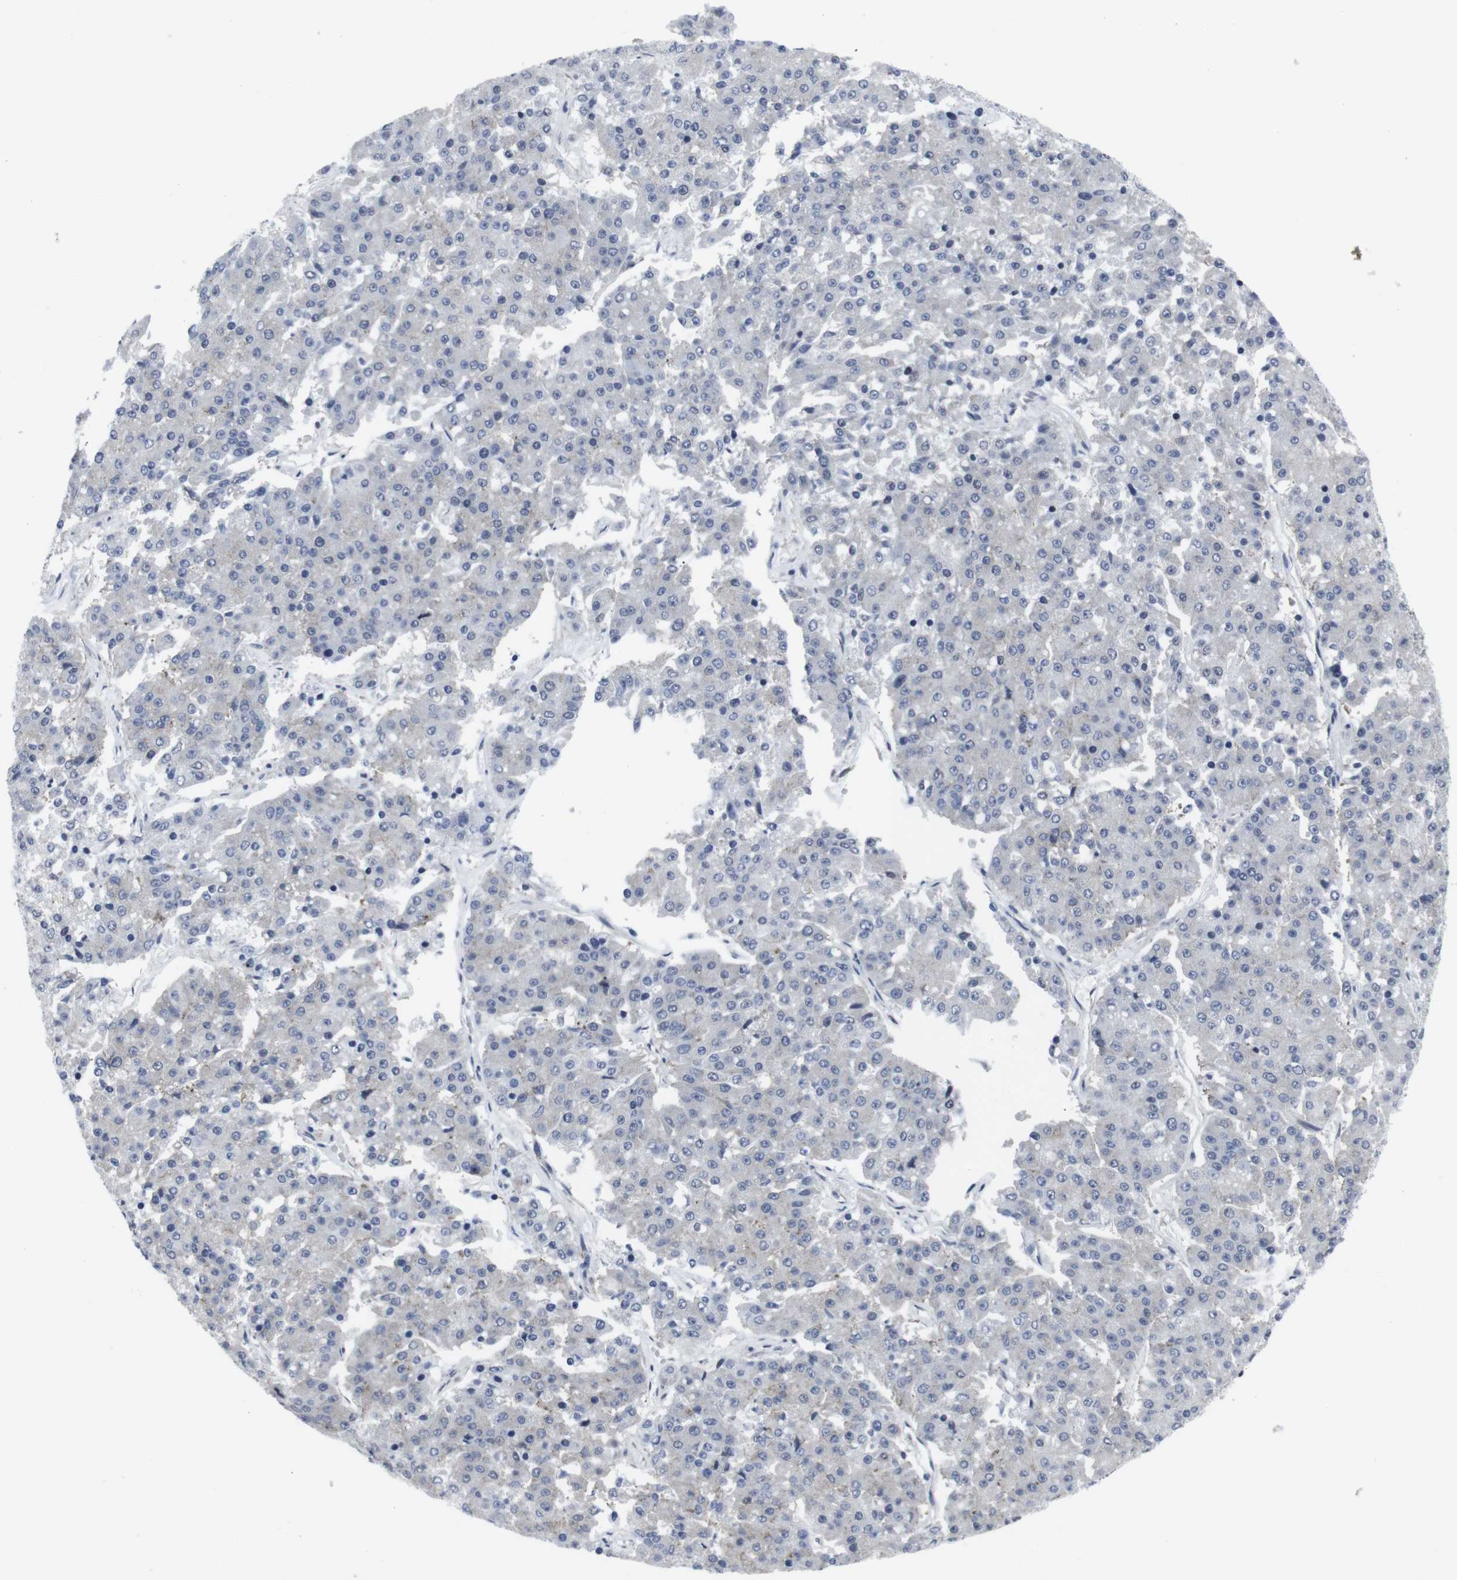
{"staining": {"intensity": "negative", "quantity": "none", "location": "none"}, "tissue": "pancreatic cancer", "cell_type": "Tumor cells", "image_type": "cancer", "snomed": [{"axis": "morphology", "description": "Adenocarcinoma, NOS"}, {"axis": "topography", "description": "Pancreas"}], "caption": "Human pancreatic cancer stained for a protein using IHC displays no expression in tumor cells.", "gene": "GEMIN2", "patient": {"sex": "male", "age": 50}}